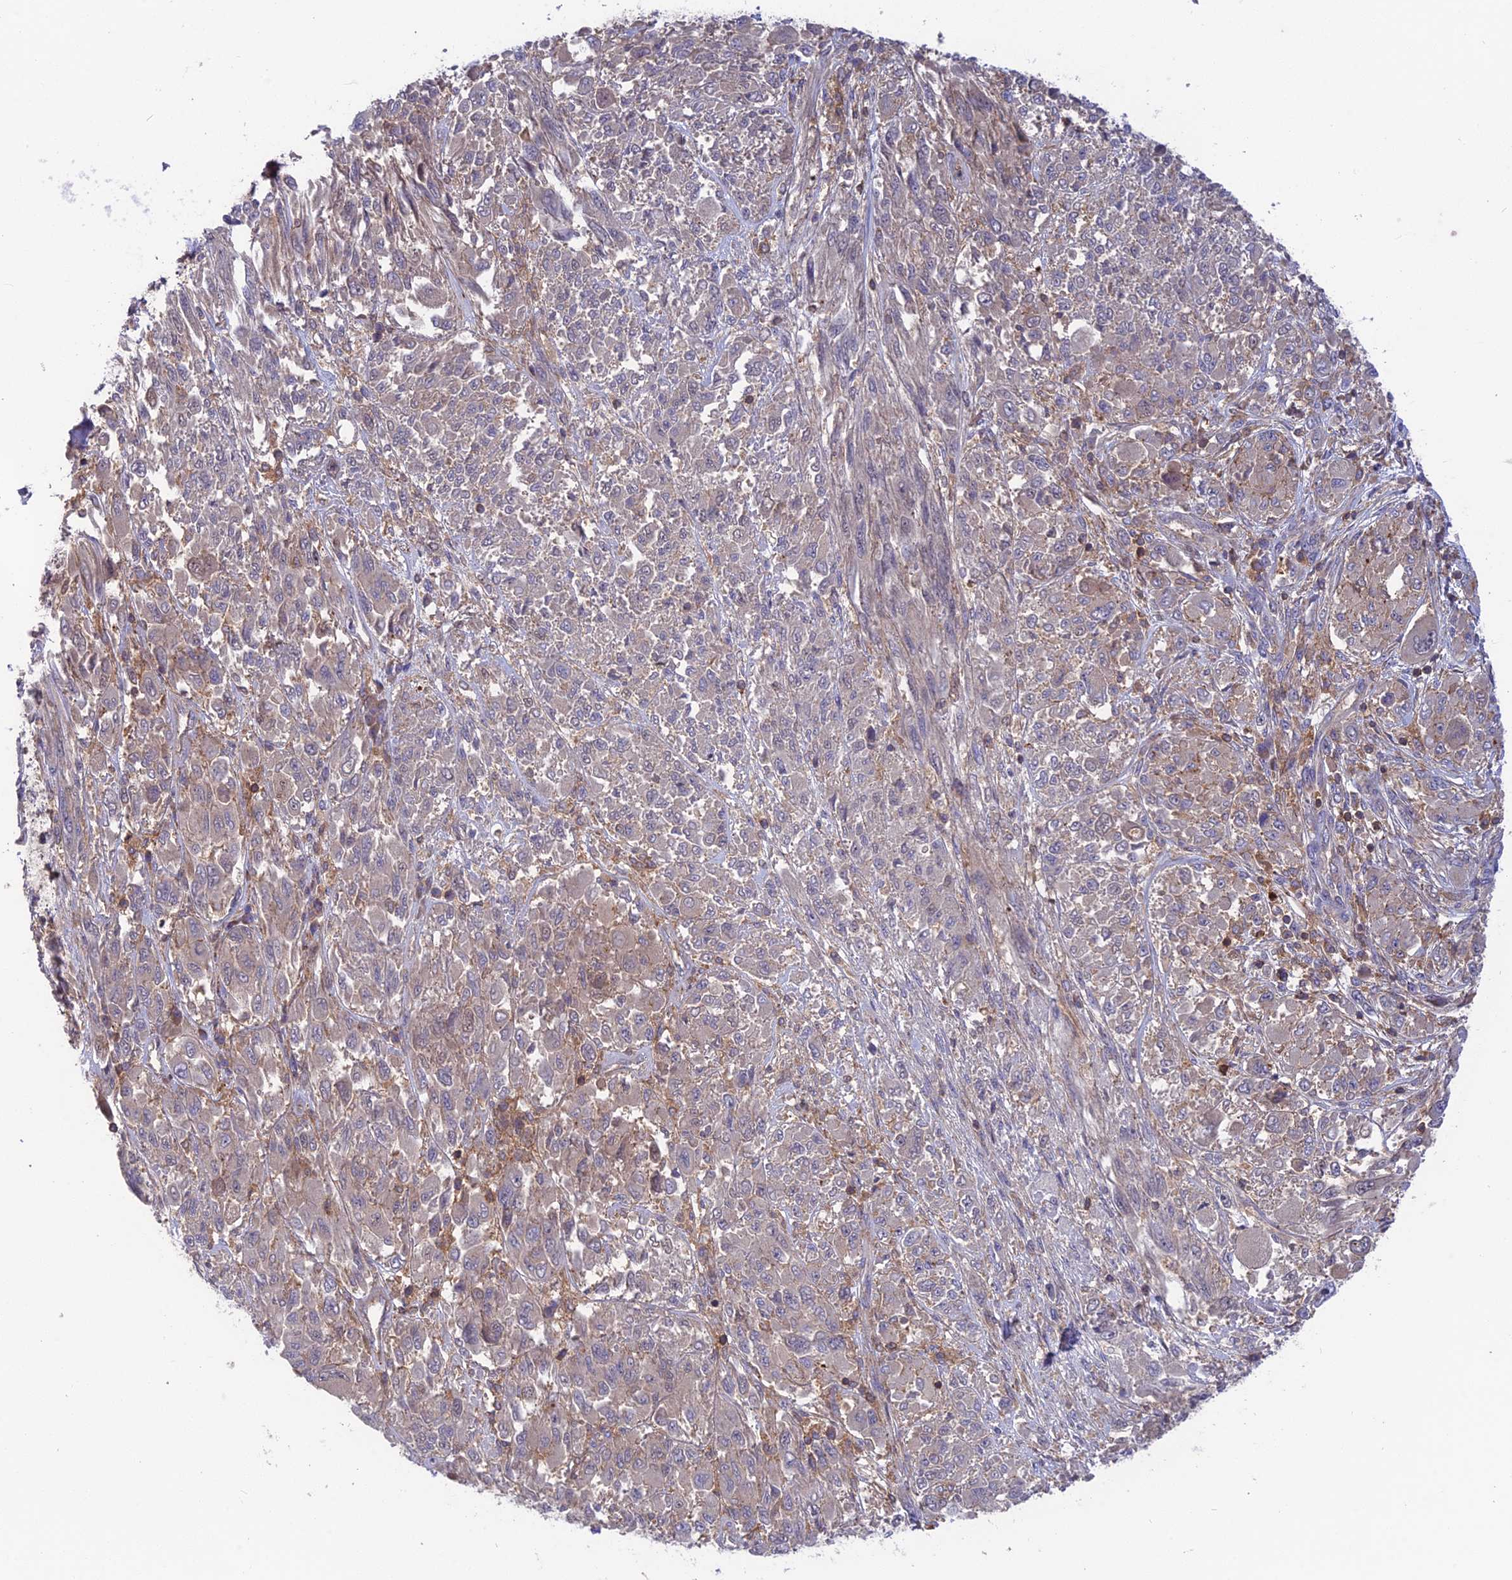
{"staining": {"intensity": "negative", "quantity": "none", "location": "none"}, "tissue": "melanoma", "cell_type": "Tumor cells", "image_type": "cancer", "snomed": [{"axis": "morphology", "description": "Malignant melanoma, NOS"}, {"axis": "topography", "description": "Skin"}], "caption": "Immunohistochemical staining of human malignant melanoma exhibits no significant positivity in tumor cells.", "gene": "CPNE7", "patient": {"sex": "female", "age": 91}}